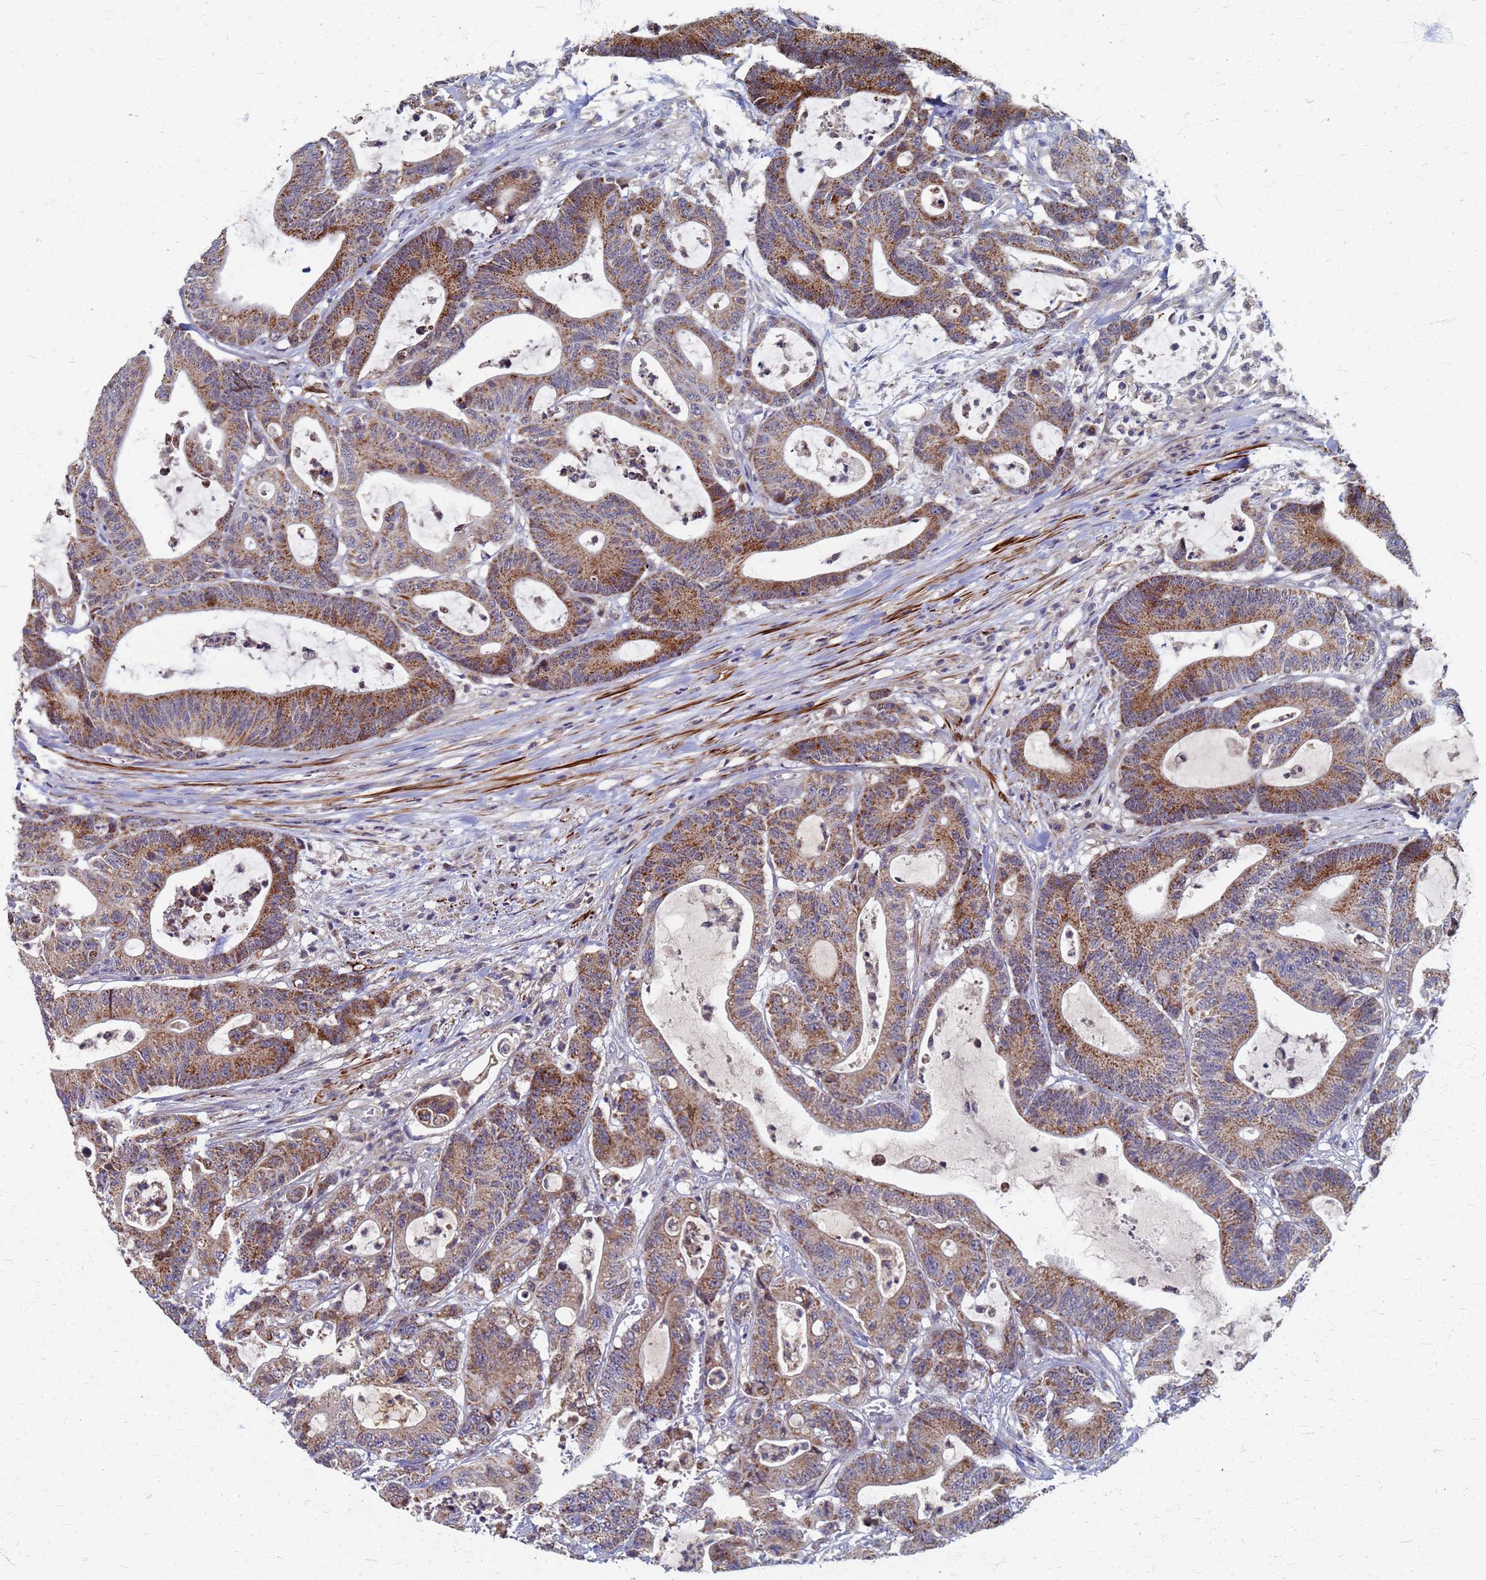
{"staining": {"intensity": "moderate", "quantity": ">75%", "location": "cytoplasmic/membranous"}, "tissue": "colorectal cancer", "cell_type": "Tumor cells", "image_type": "cancer", "snomed": [{"axis": "morphology", "description": "Adenocarcinoma, NOS"}, {"axis": "topography", "description": "Colon"}], "caption": "Tumor cells exhibit medium levels of moderate cytoplasmic/membranous staining in approximately >75% of cells in colorectal cancer (adenocarcinoma). The protein is shown in brown color, while the nuclei are stained blue.", "gene": "ATPAF1", "patient": {"sex": "female", "age": 84}}